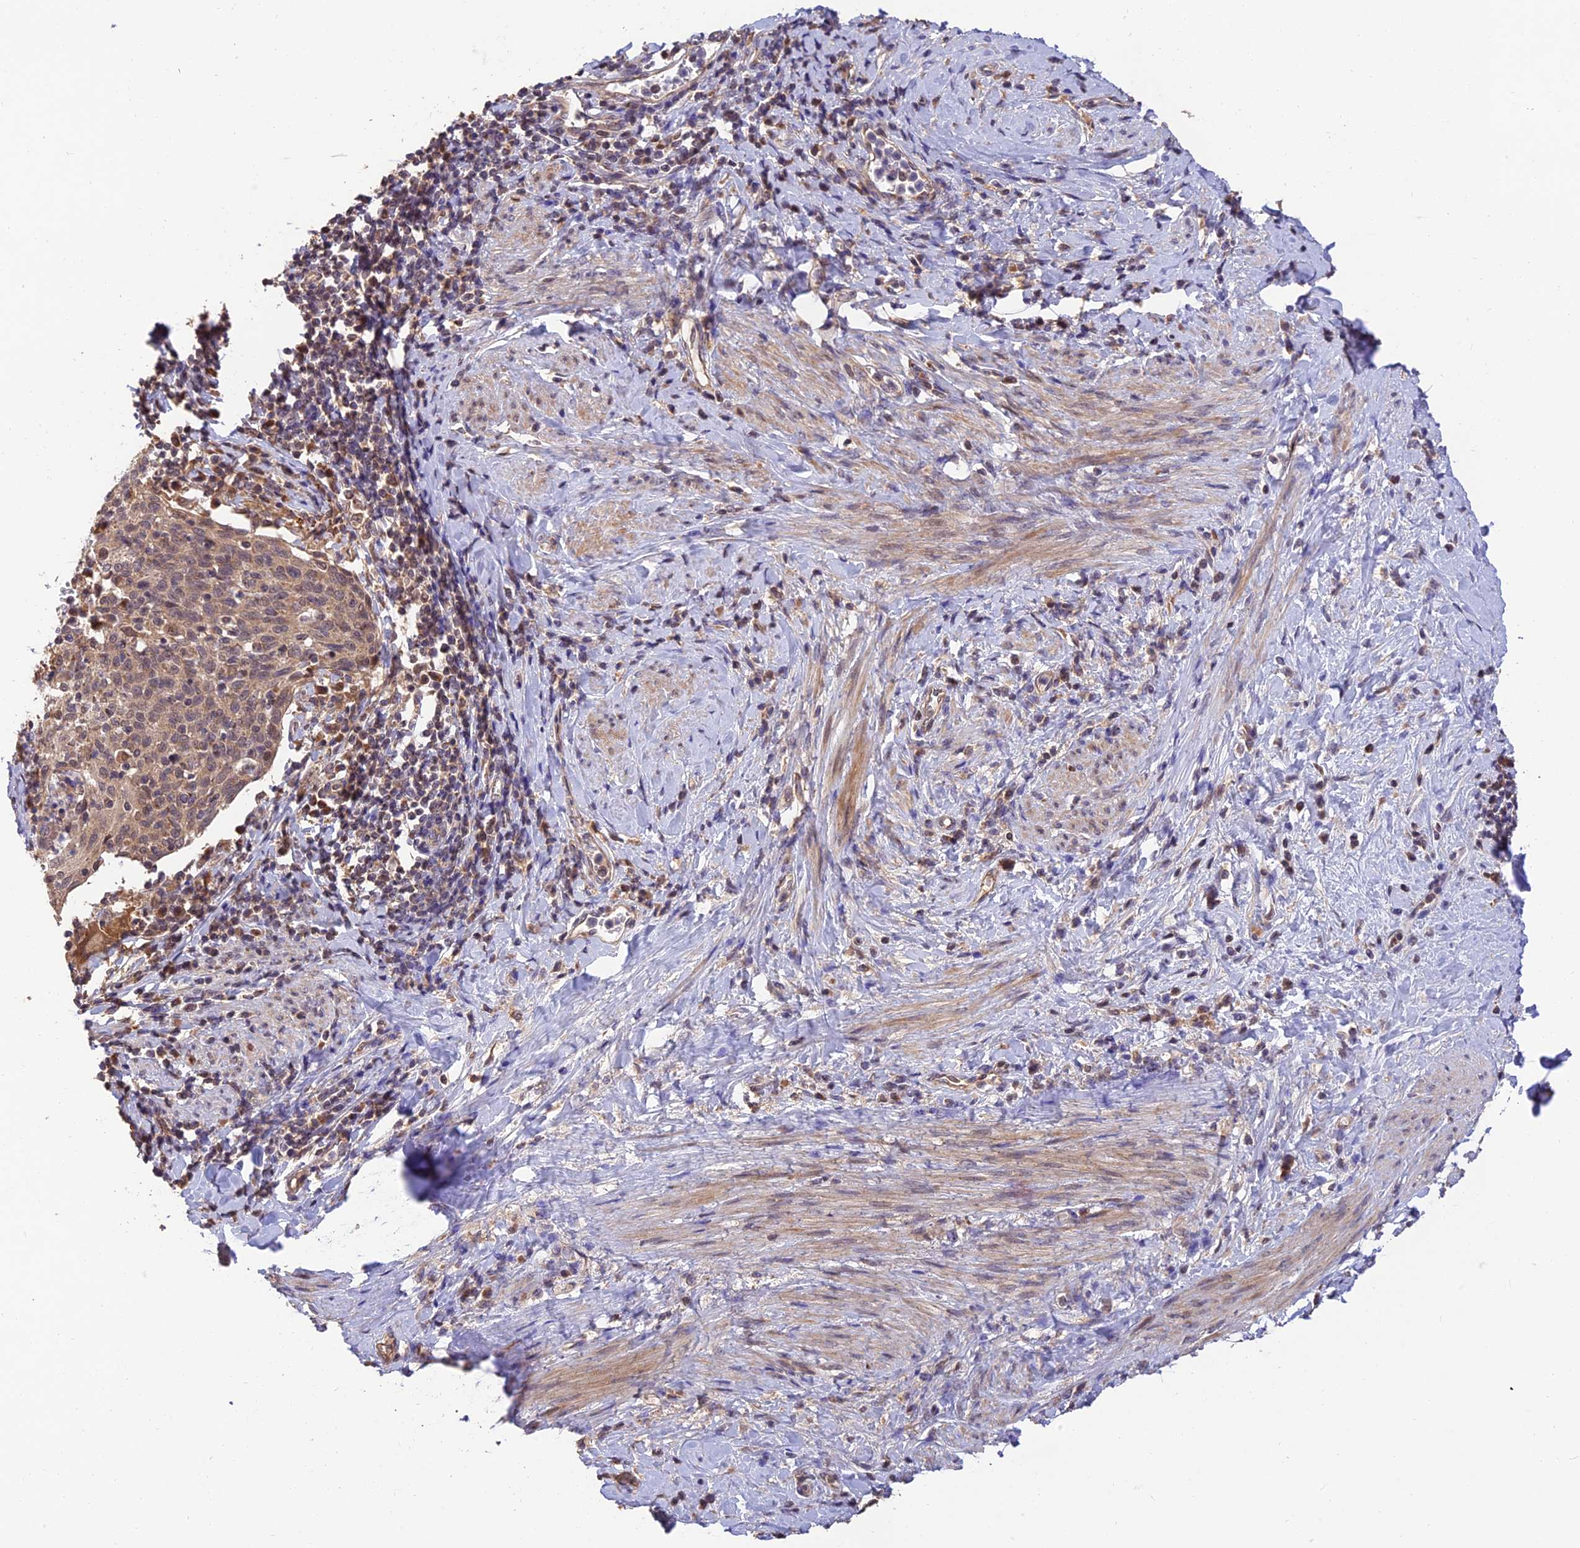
{"staining": {"intensity": "weak", "quantity": "25%-75%", "location": "cytoplasmic/membranous"}, "tissue": "cervical cancer", "cell_type": "Tumor cells", "image_type": "cancer", "snomed": [{"axis": "morphology", "description": "Squamous cell carcinoma, NOS"}, {"axis": "topography", "description": "Cervix"}], "caption": "Immunohistochemistry (DAB) staining of human cervical squamous cell carcinoma demonstrates weak cytoplasmic/membranous protein positivity in approximately 25%-75% of tumor cells.", "gene": "MNS1", "patient": {"sex": "female", "age": 52}}